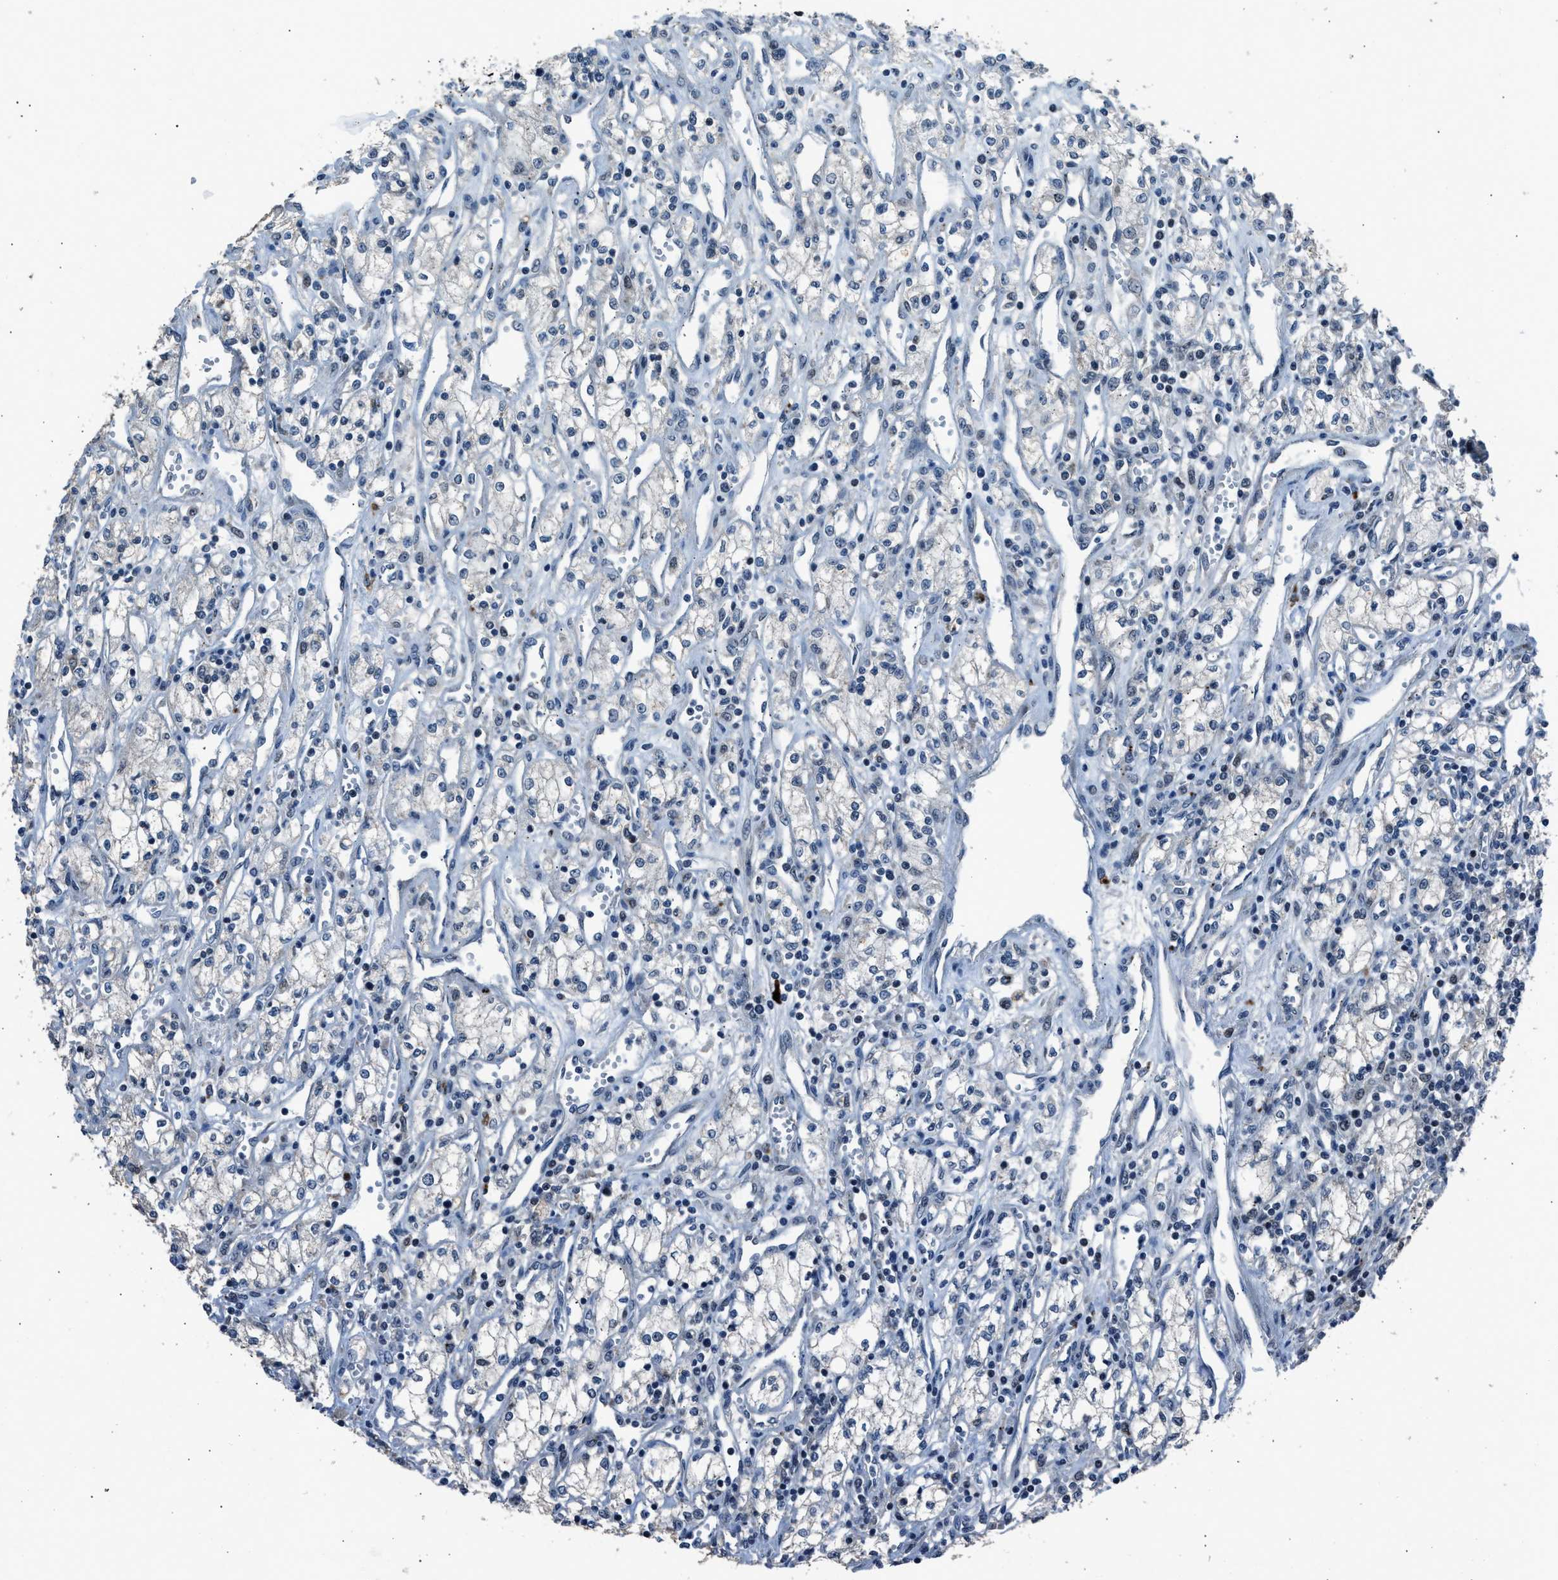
{"staining": {"intensity": "negative", "quantity": "none", "location": "none"}, "tissue": "renal cancer", "cell_type": "Tumor cells", "image_type": "cancer", "snomed": [{"axis": "morphology", "description": "Adenocarcinoma, NOS"}, {"axis": "topography", "description": "Kidney"}], "caption": "Immunohistochemistry of human renal cancer shows no expression in tumor cells. The staining is performed using DAB brown chromogen with nuclei counter-stained in using hematoxylin.", "gene": "ADCY1", "patient": {"sex": "male", "age": 59}}